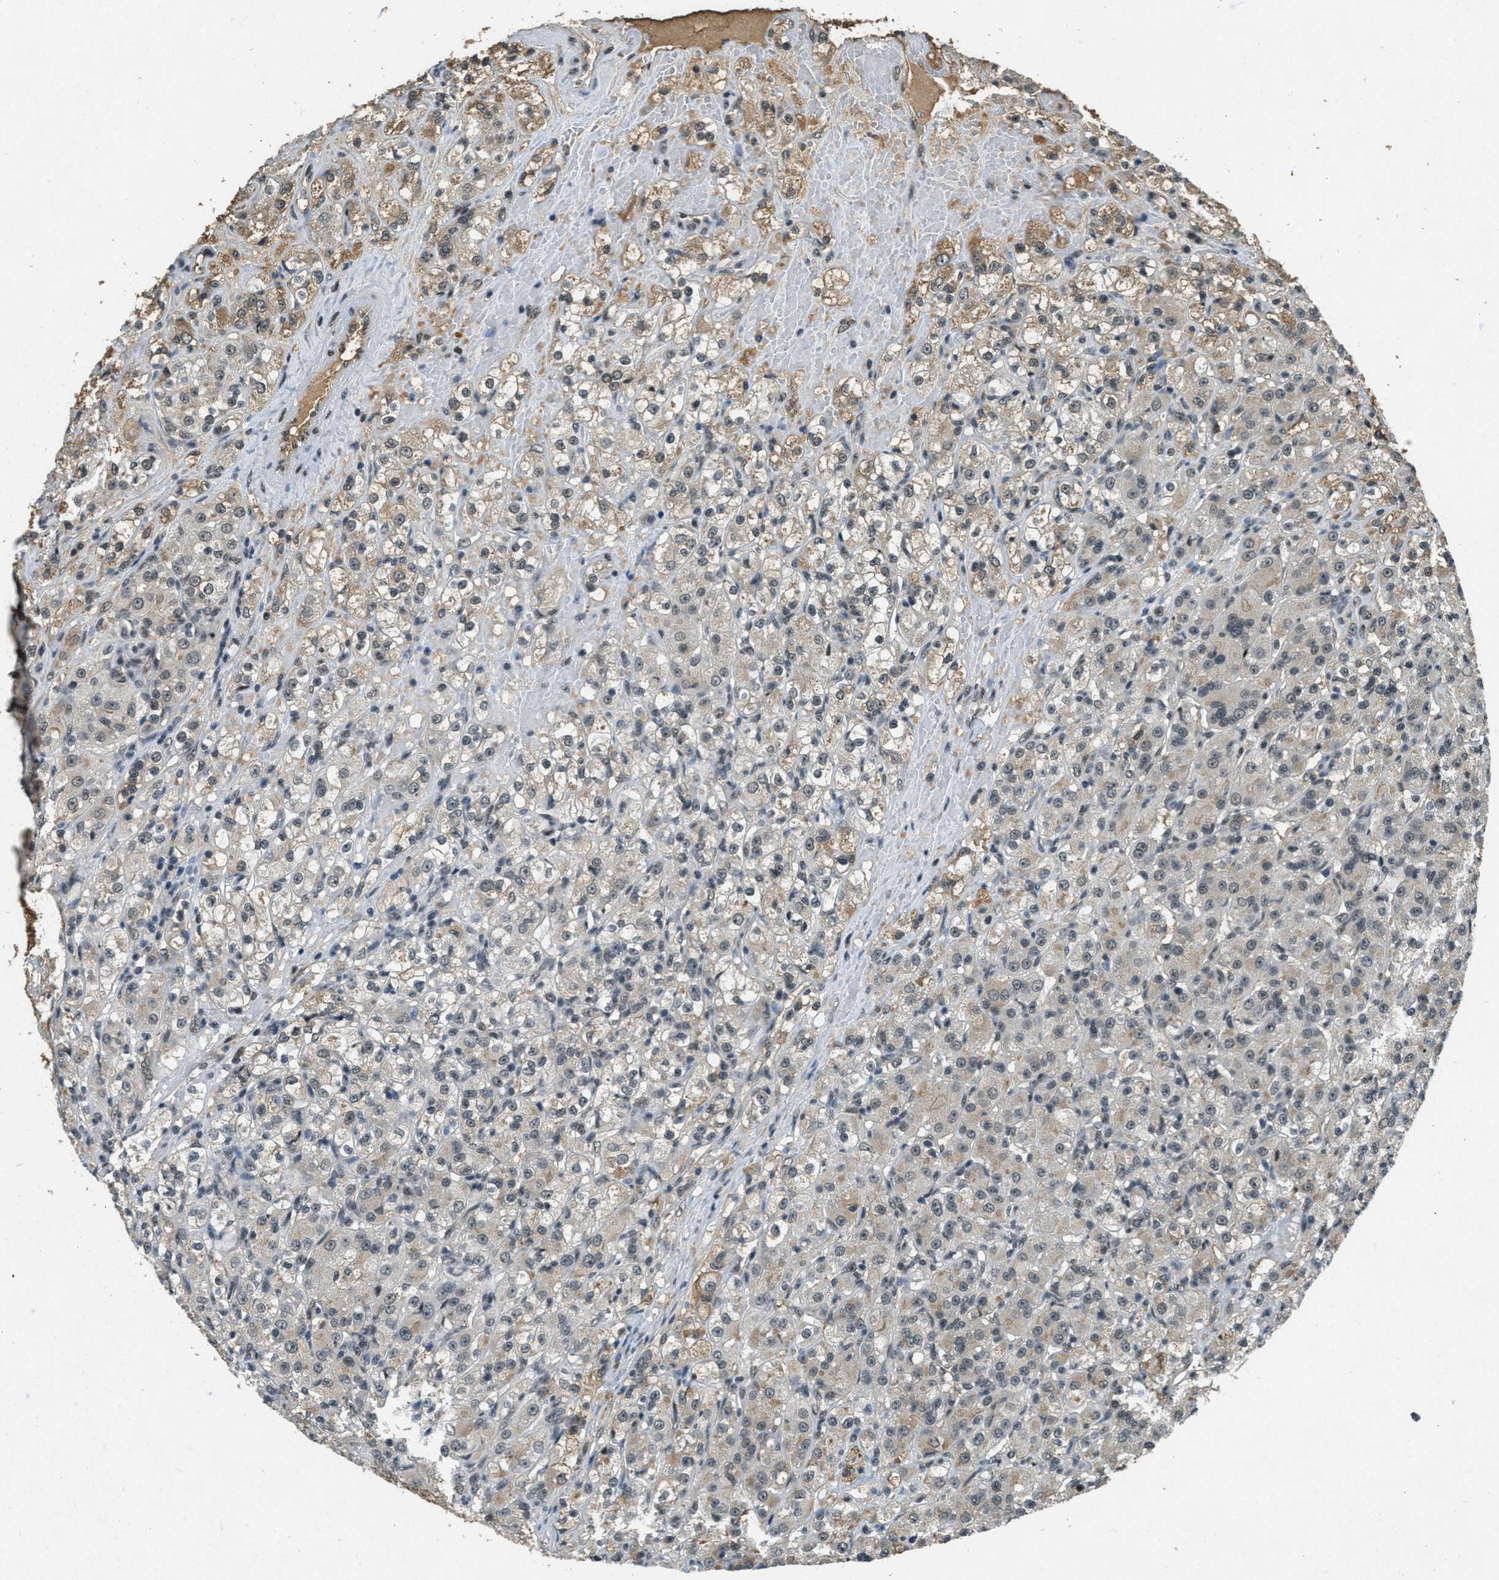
{"staining": {"intensity": "weak", "quantity": "25%-75%", "location": "cytoplasmic/membranous,nuclear"}, "tissue": "renal cancer", "cell_type": "Tumor cells", "image_type": "cancer", "snomed": [{"axis": "morphology", "description": "Normal tissue, NOS"}, {"axis": "morphology", "description": "Adenocarcinoma, NOS"}, {"axis": "topography", "description": "Kidney"}], "caption": "Approximately 25%-75% of tumor cells in renal cancer (adenocarcinoma) reveal weak cytoplasmic/membranous and nuclear protein positivity as visualized by brown immunohistochemical staining.", "gene": "ZNF148", "patient": {"sex": "male", "age": 61}}